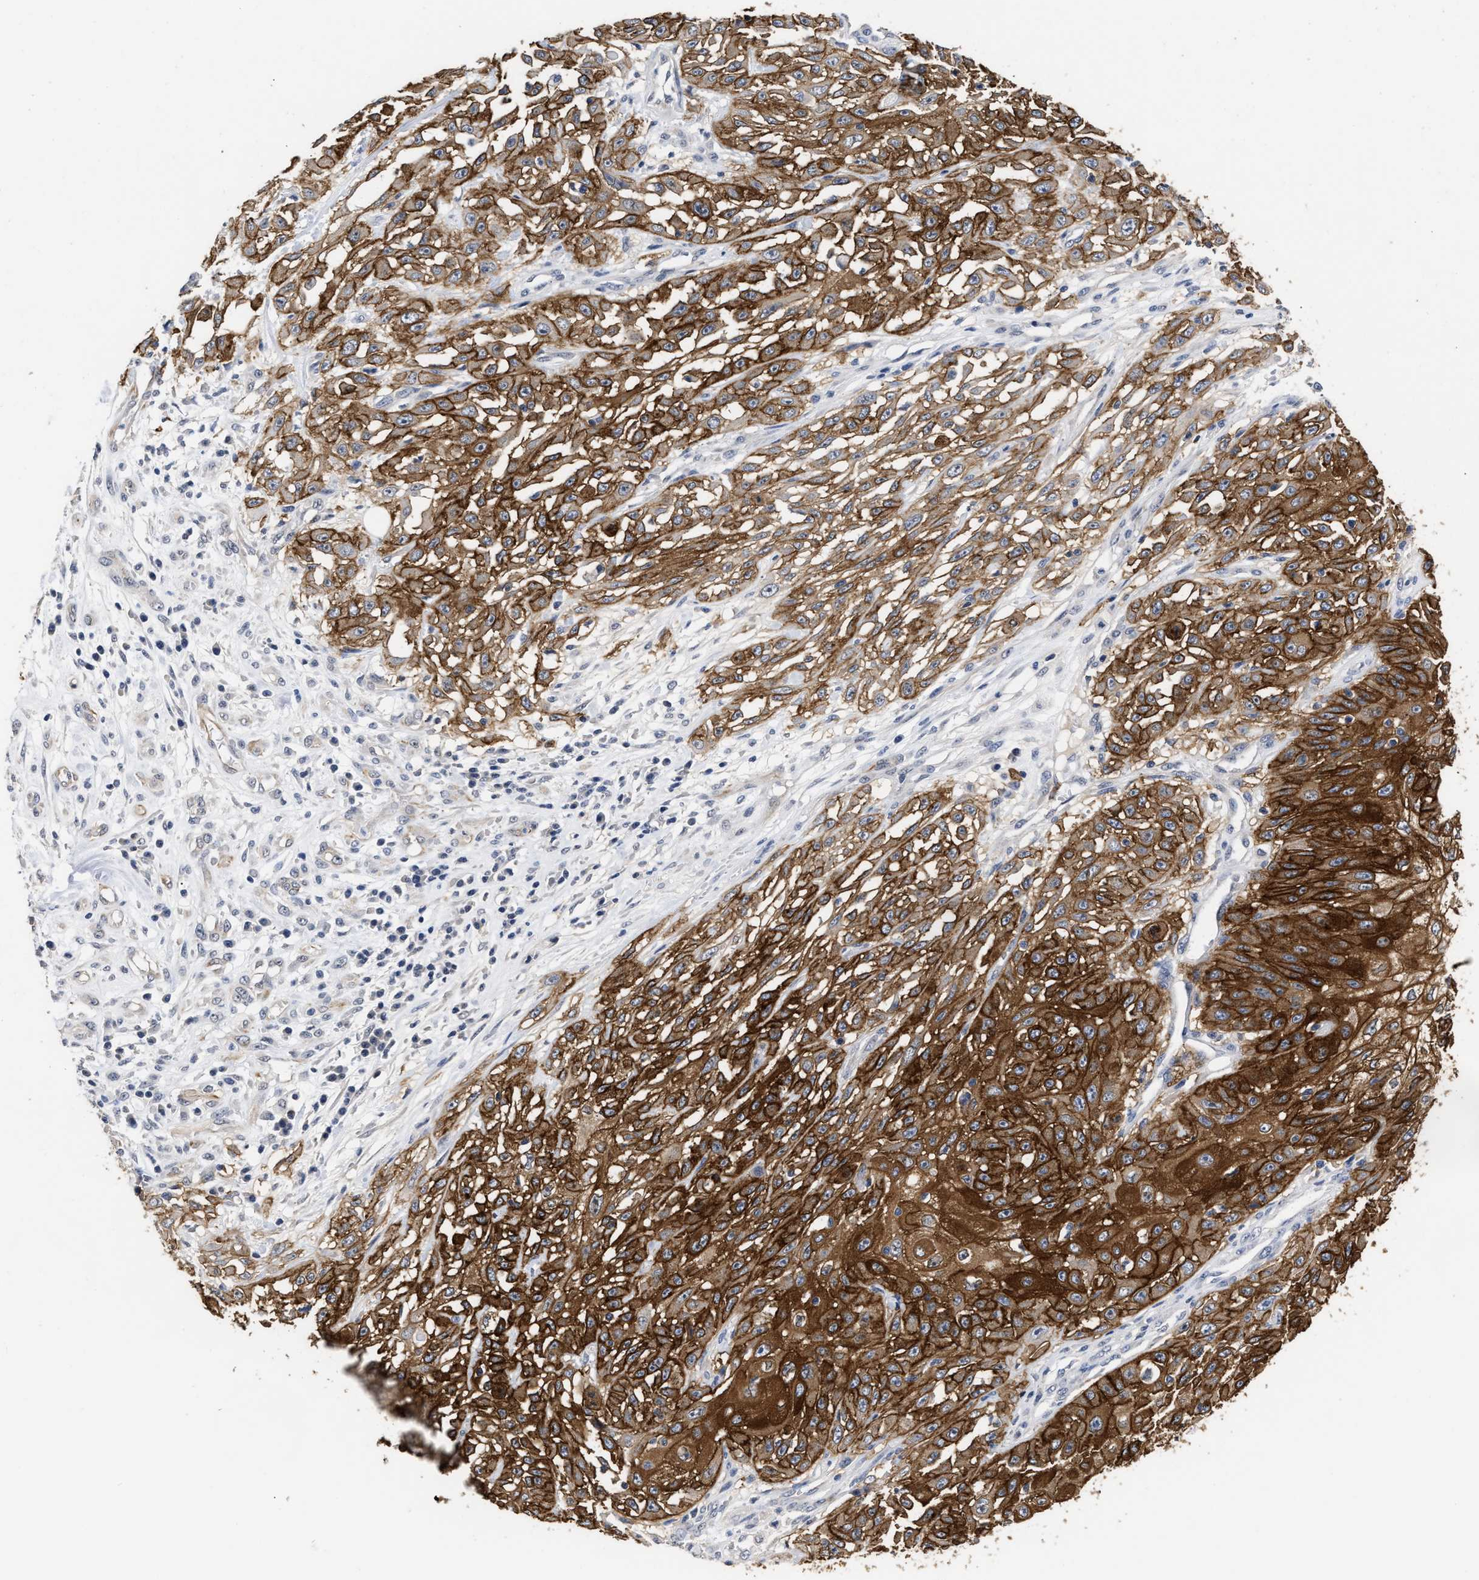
{"staining": {"intensity": "strong", "quantity": ">75%", "location": "cytoplasmic/membranous"}, "tissue": "skin cancer", "cell_type": "Tumor cells", "image_type": "cancer", "snomed": [{"axis": "morphology", "description": "Squamous cell carcinoma, NOS"}, {"axis": "morphology", "description": "Squamous cell carcinoma, metastatic, NOS"}, {"axis": "topography", "description": "Skin"}, {"axis": "topography", "description": "Lymph node"}], "caption": "Human skin cancer (metastatic squamous cell carcinoma) stained for a protein (brown) exhibits strong cytoplasmic/membranous positive expression in approximately >75% of tumor cells.", "gene": "AHNAK2", "patient": {"sex": "male", "age": 75}}